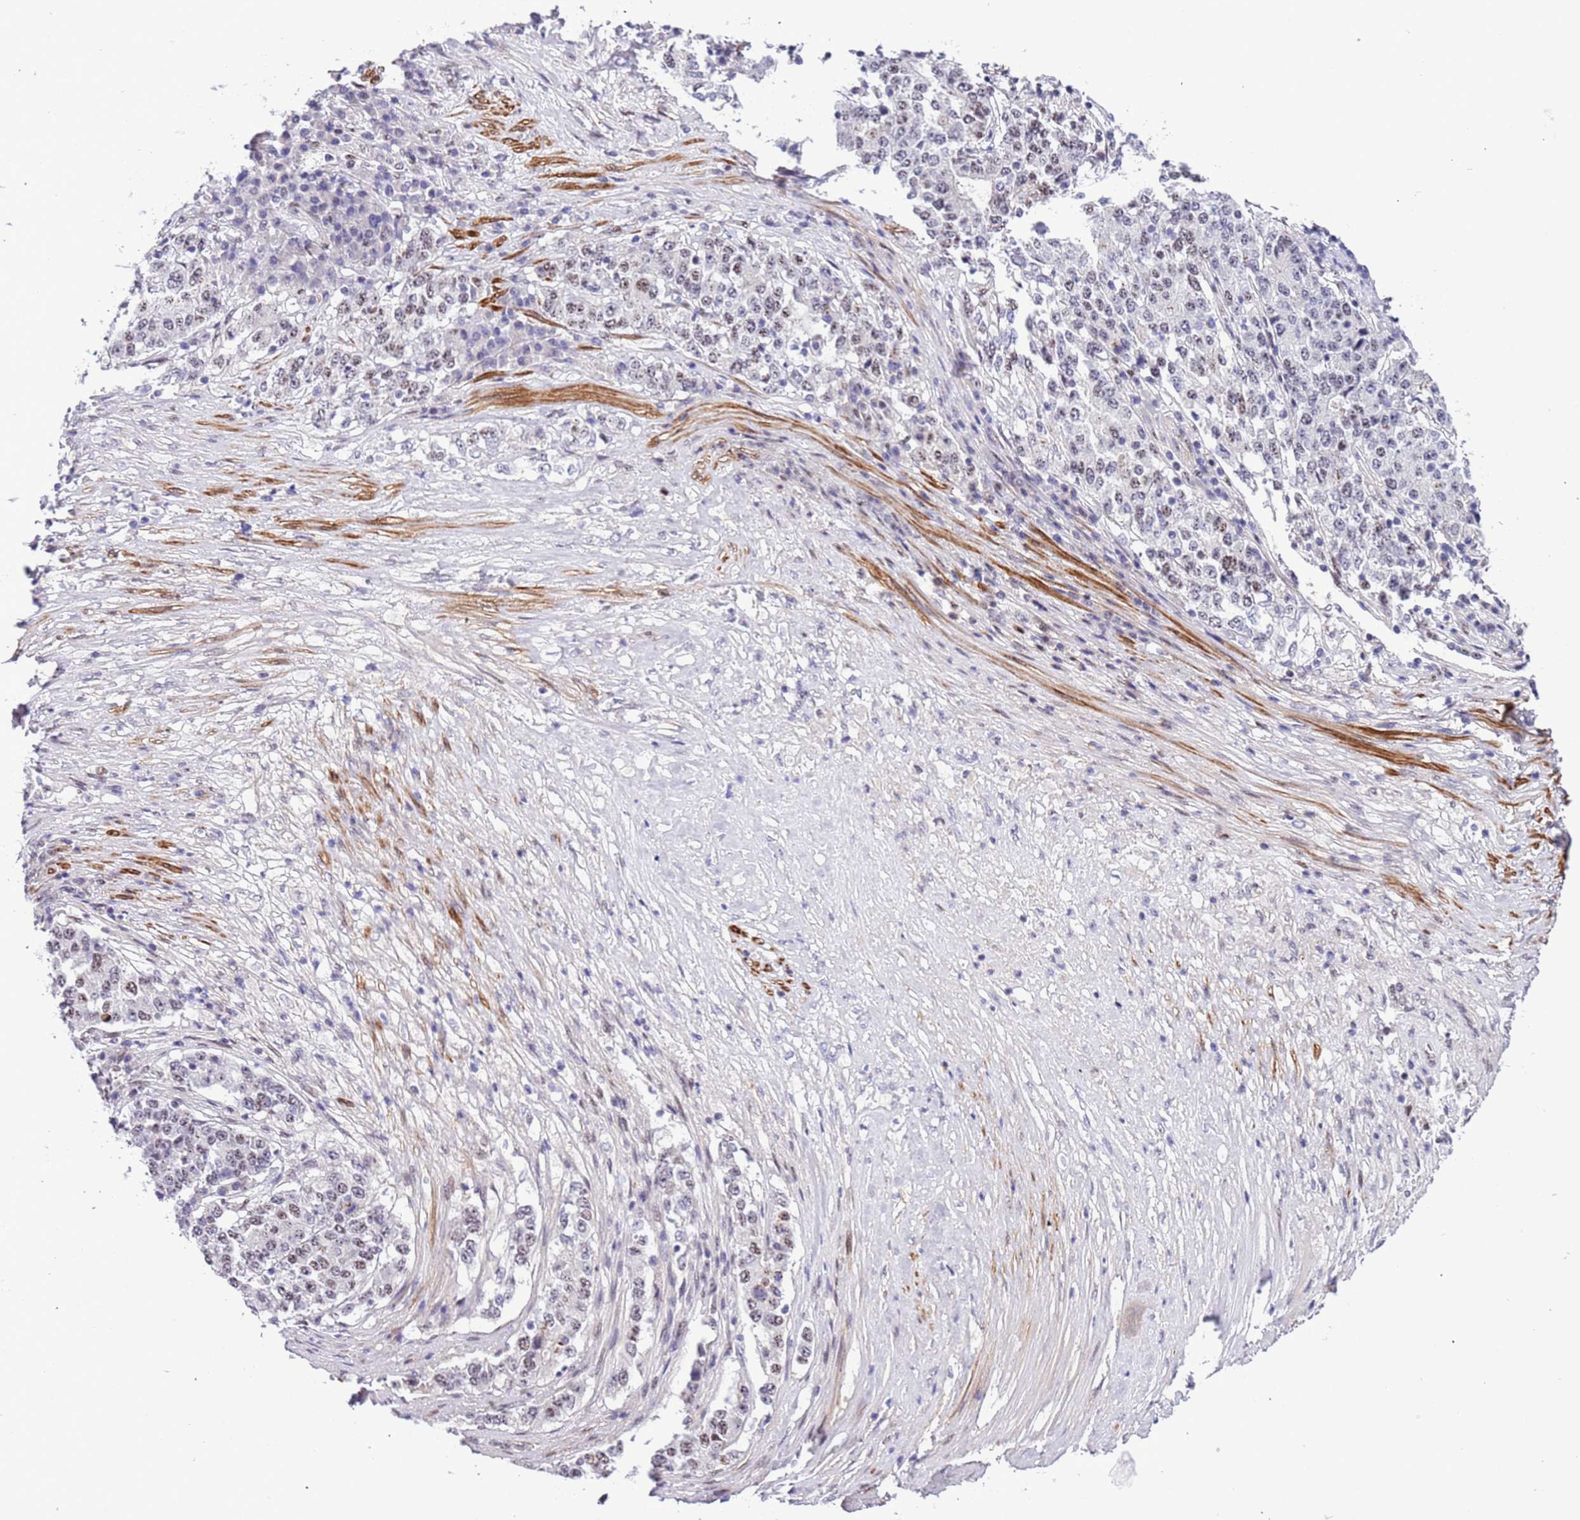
{"staining": {"intensity": "weak", "quantity": "<25%", "location": "nuclear"}, "tissue": "stomach cancer", "cell_type": "Tumor cells", "image_type": "cancer", "snomed": [{"axis": "morphology", "description": "Adenocarcinoma, NOS"}, {"axis": "topography", "description": "Stomach"}], "caption": "High magnification brightfield microscopy of stomach cancer stained with DAB (brown) and counterstained with hematoxylin (blue): tumor cells show no significant expression.", "gene": "PLEKHH1", "patient": {"sex": "male", "age": 59}}